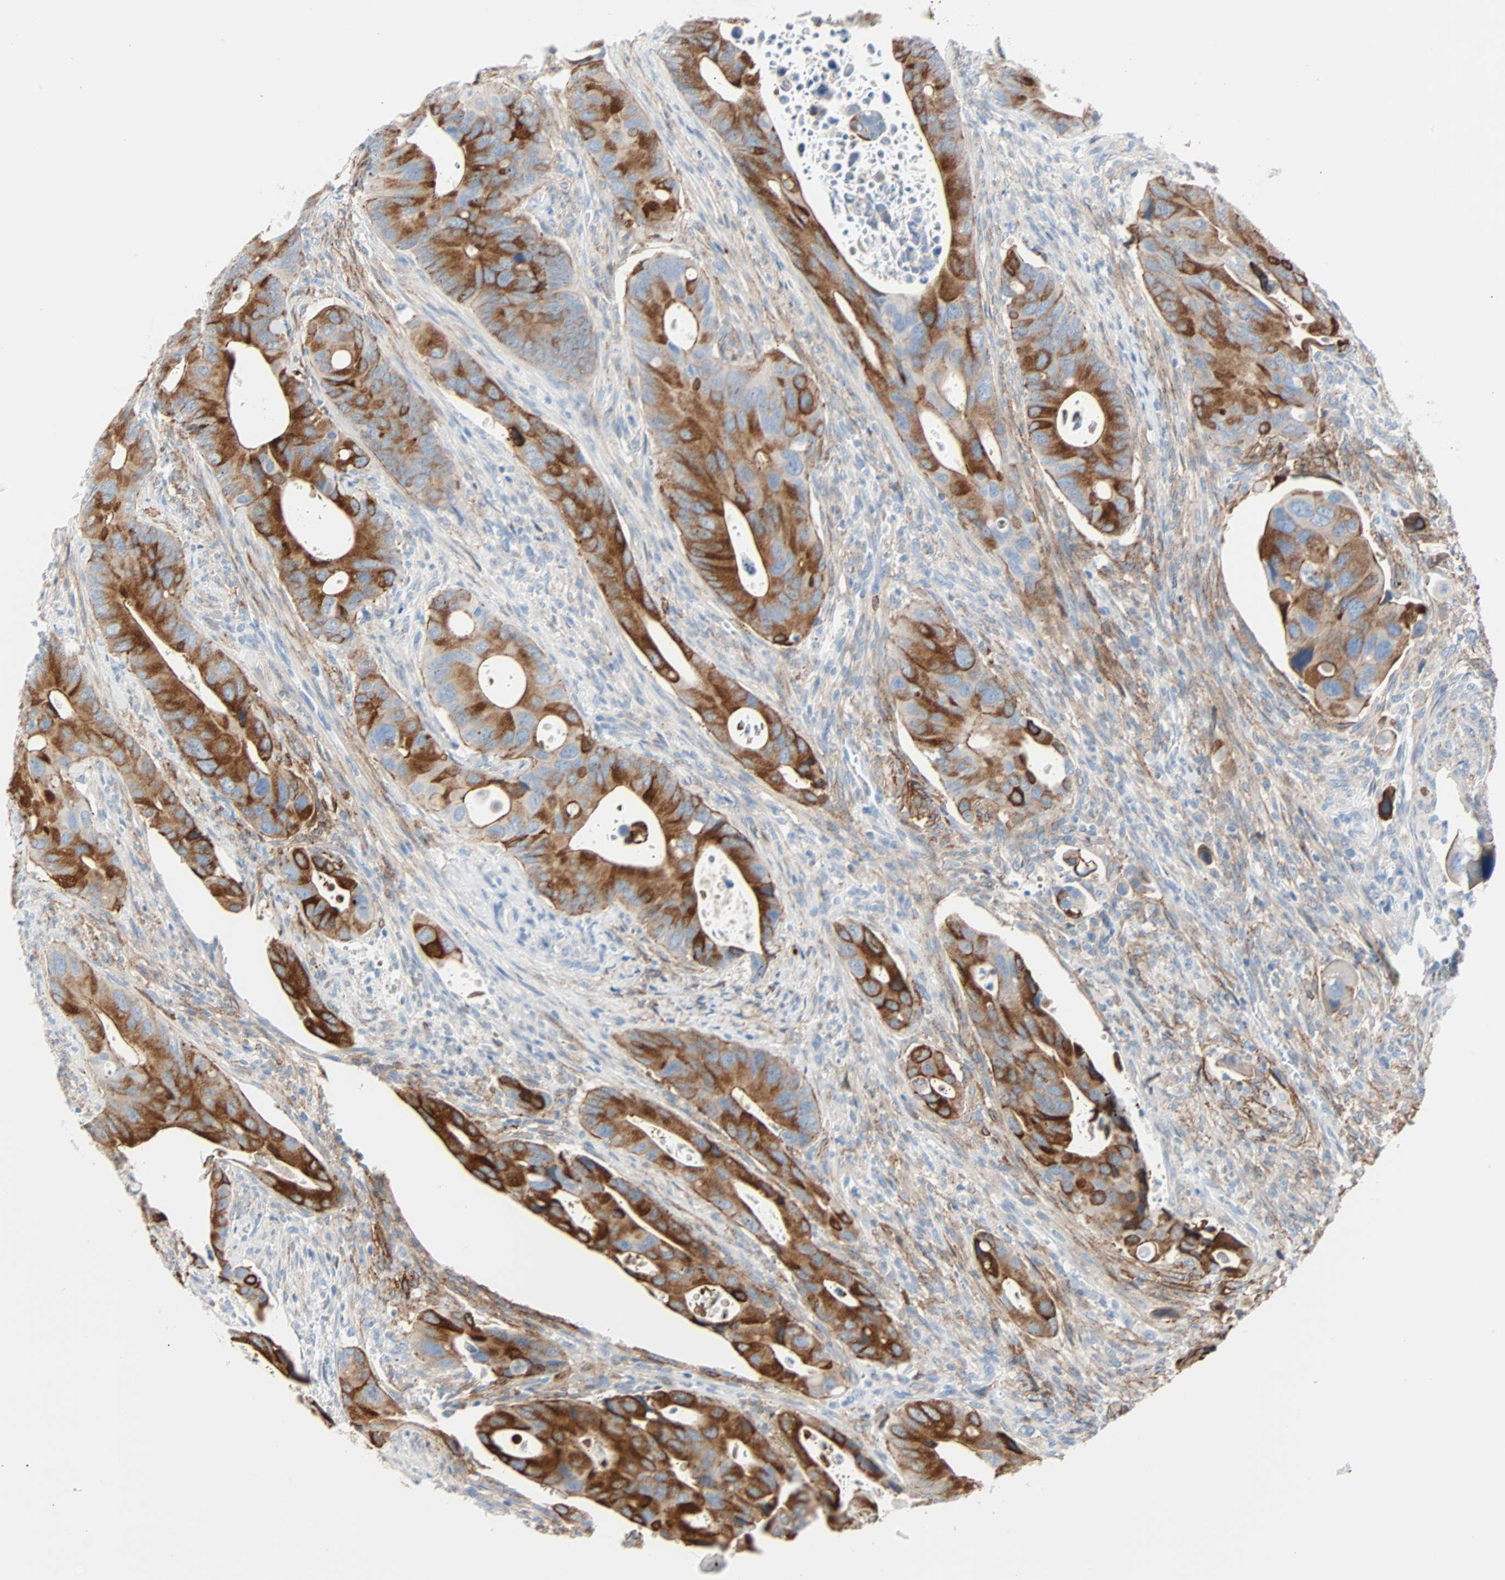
{"staining": {"intensity": "strong", "quantity": "25%-75%", "location": "cytoplasmic/membranous"}, "tissue": "colorectal cancer", "cell_type": "Tumor cells", "image_type": "cancer", "snomed": [{"axis": "morphology", "description": "Adenocarcinoma, NOS"}, {"axis": "topography", "description": "Rectum"}], "caption": "The photomicrograph shows a brown stain indicating the presence of a protein in the cytoplasmic/membranous of tumor cells in colorectal adenocarcinoma. Using DAB (brown) and hematoxylin (blue) stains, captured at high magnification using brightfield microscopy.", "gene": "PDPN", "patient": {"sex": "female", "age": 57}}